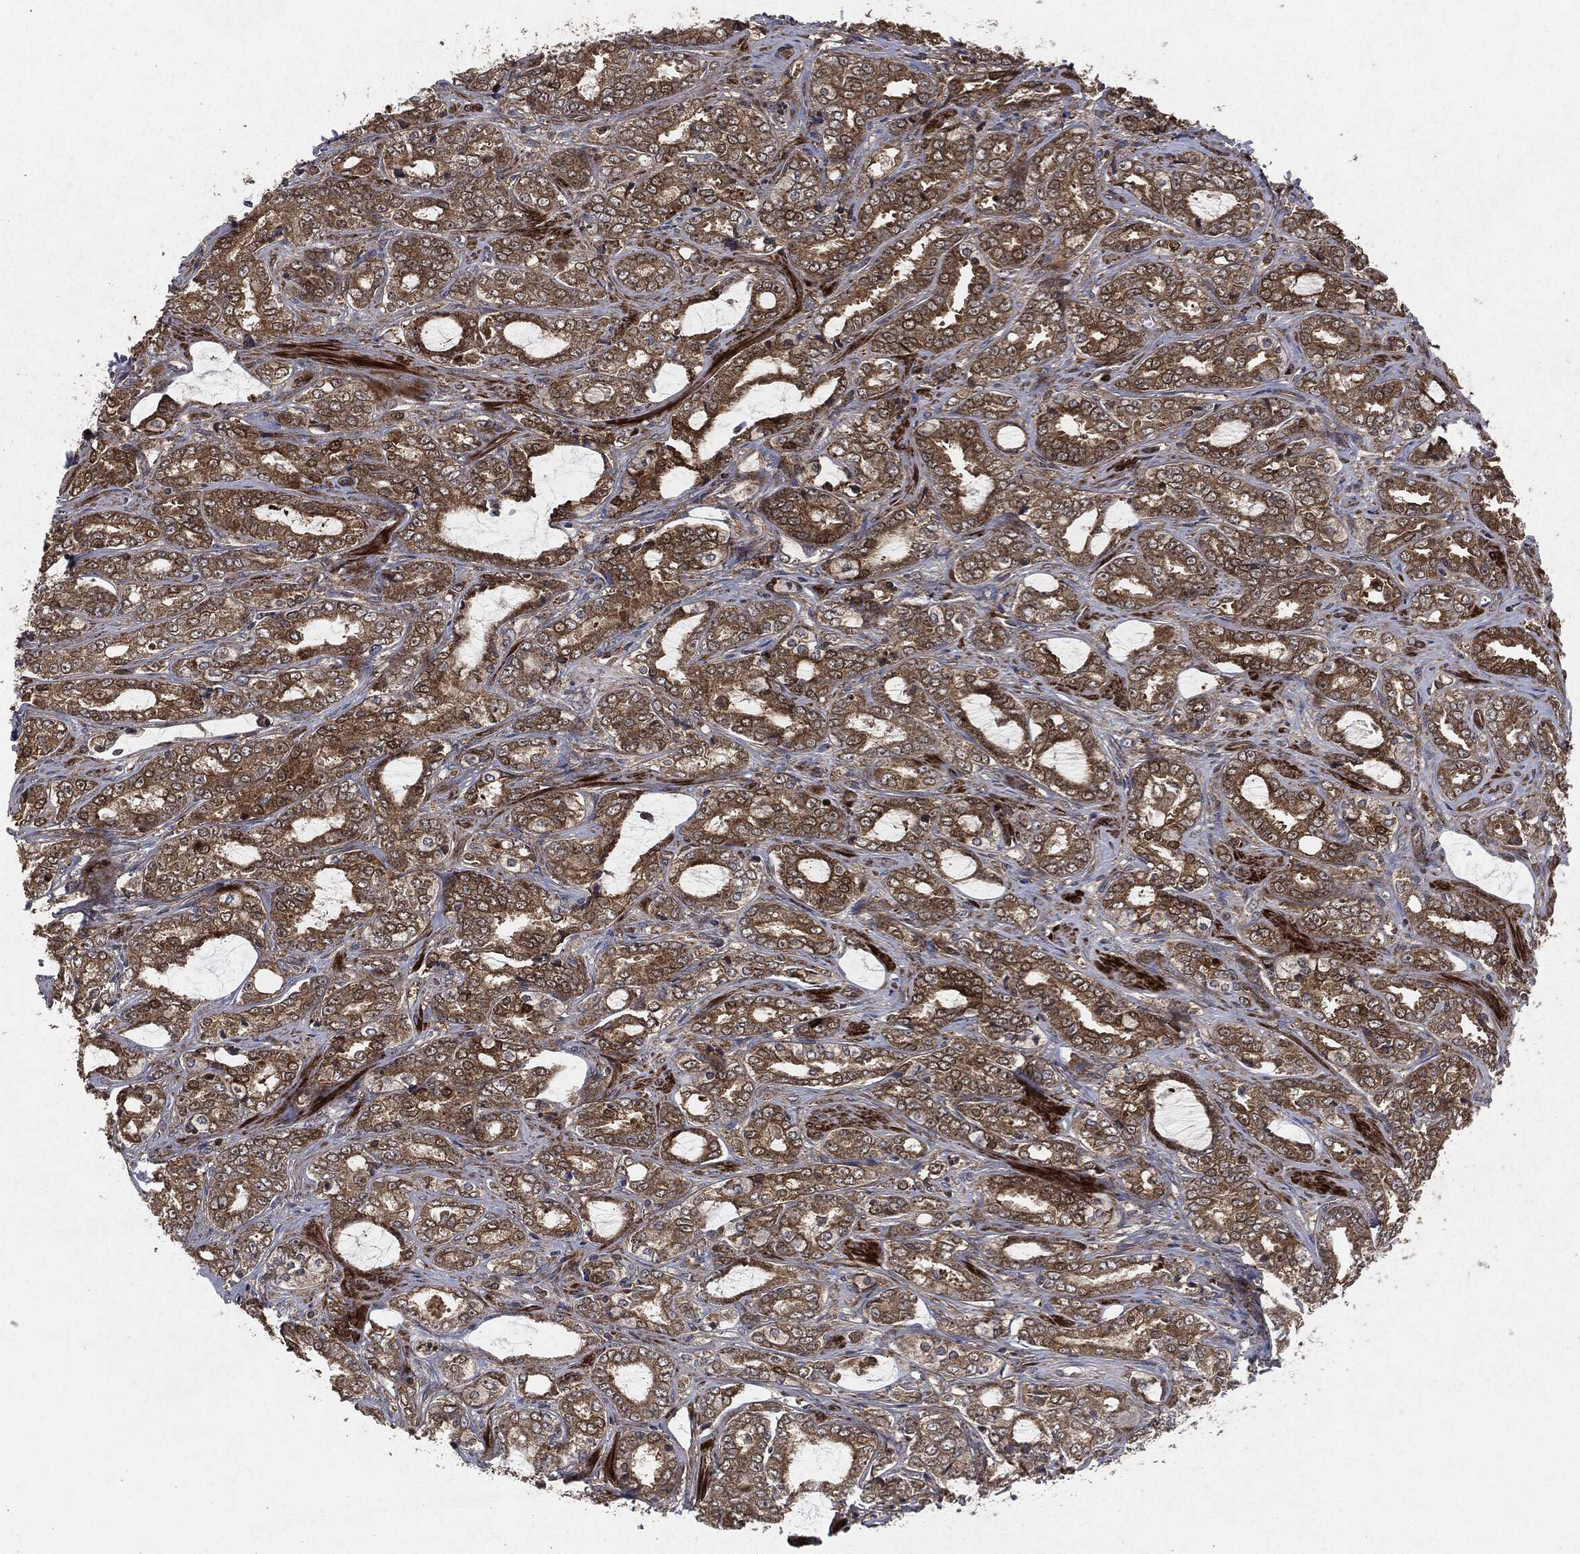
{"staining": {"intensity": "moderate", "quantity": ">75%", "location": "cytoplasmic/membranous"}, "tissue": "prostate cancer", "cell_type": "Tumor cells", "image_type": "cancer", "snomed": [{"axis": "morphology", "description": "Adenocarcinoma, Medium grade"}, {"axis": "topography", "description": "Prostate"}], "caption": "Moderate cytoplasmic/membranous protein staining is appreciated in about >75% of tumor cells in prostate cancer.", "gene": "RAF1", "patient": {"sex": "male", "age": 71}}